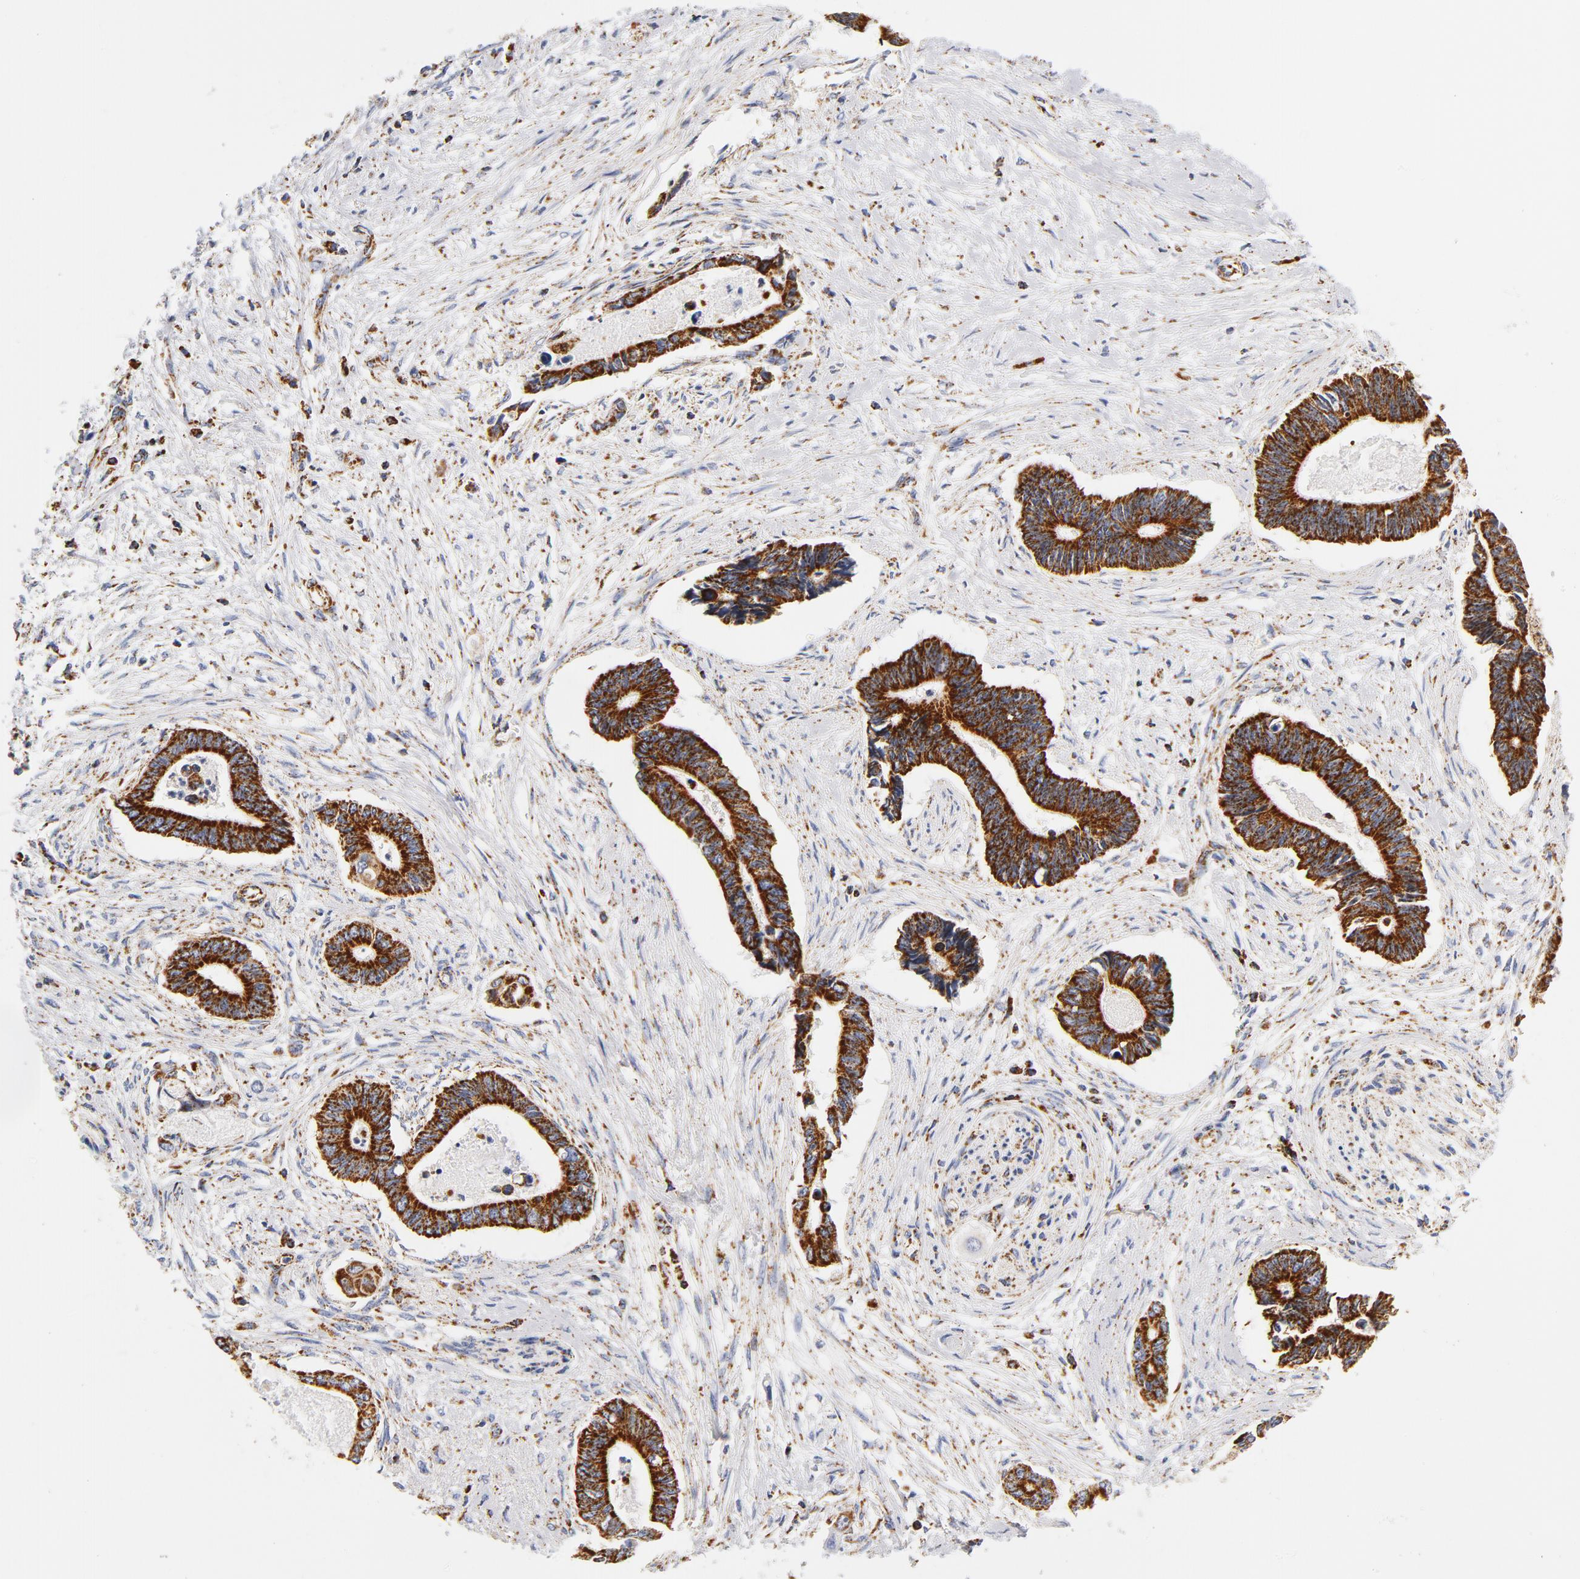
{"staining": {"intensity": "strong", "quantity": ">75%", "location": "cytoplasmic/membranous"}, "tissue": "pancreatic cancer", "cell_type": "Tumor cells", "image_type": "cancer", "snomed": [{"axis": "morphology", "description": "Adenocarcinoma, NOS"}, {"axis": "topography", "description": "Pancreas"}], "caption": "High-power microscopy captured an immunohistochemistry micrograph of pancreatic cancer, revealing strong cytoplasmic/membranous expression in approximately >75% of tumor cells.", "gene": "ECHS1", "patient": {"sex": "female", "age": 70}}